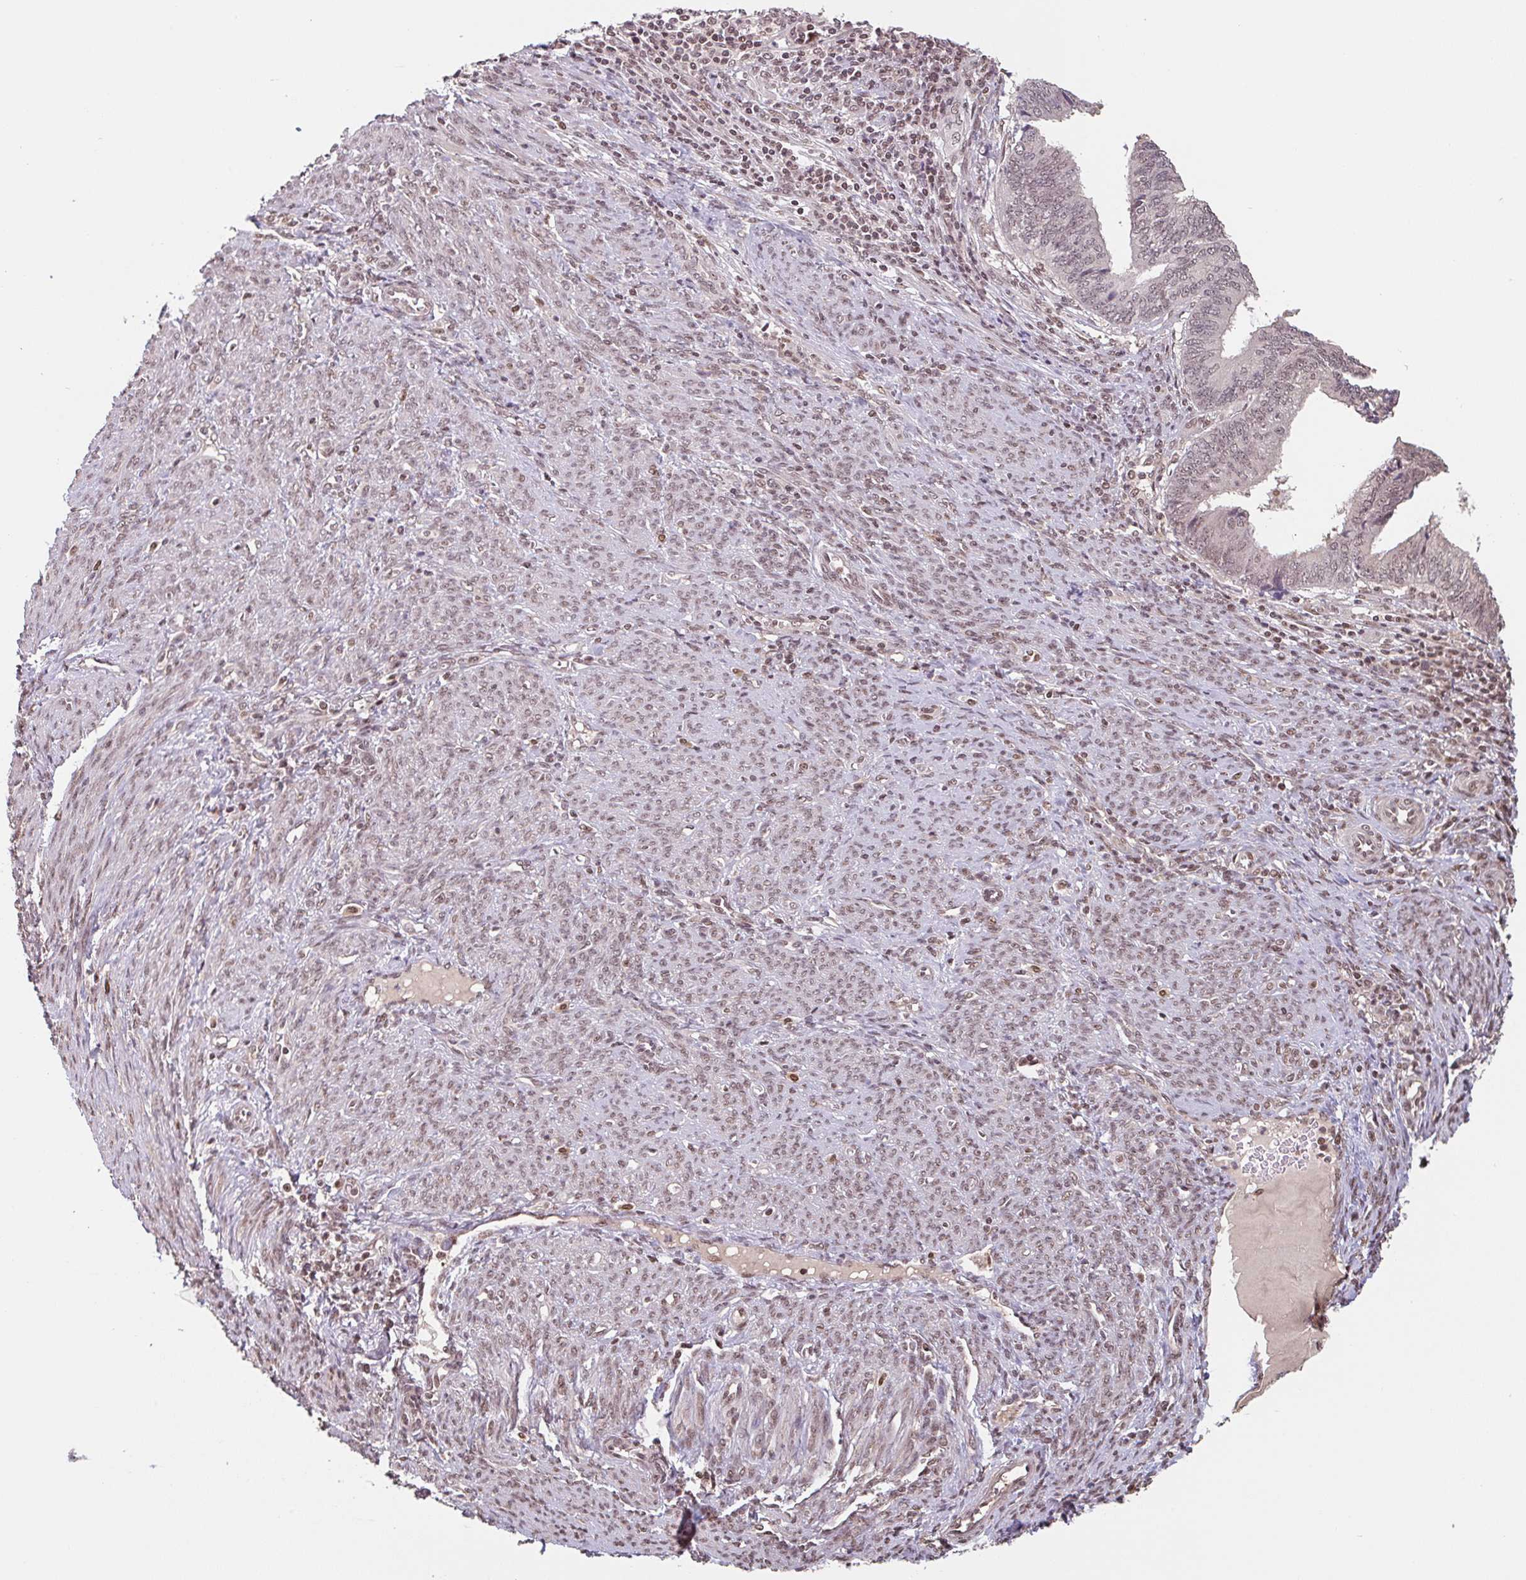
{"staining": {"intensity": "weak", "quantity": ">75%", "location": "nuclear"}, "tissue": "endometrial cancer", "cell_type": "Tumor cells", "image_type": "cancer", "snomed": [{"axis": "morphology", "description": "Adenocarcinoma, NOS"}, {"axis": "topography", "description": "Uterus"}, {"axis": "topography", "description": "Endometrium"}], "caption": "IHC photomicrograph of human endometrial cancer (adenocarcinoma) stained for a protein (brown), which displays low levels of weak nuclear positivity in approximately >75% of tumor cells.", "gene": "DR1", "patient": {"sex": "female", "age": 70}}